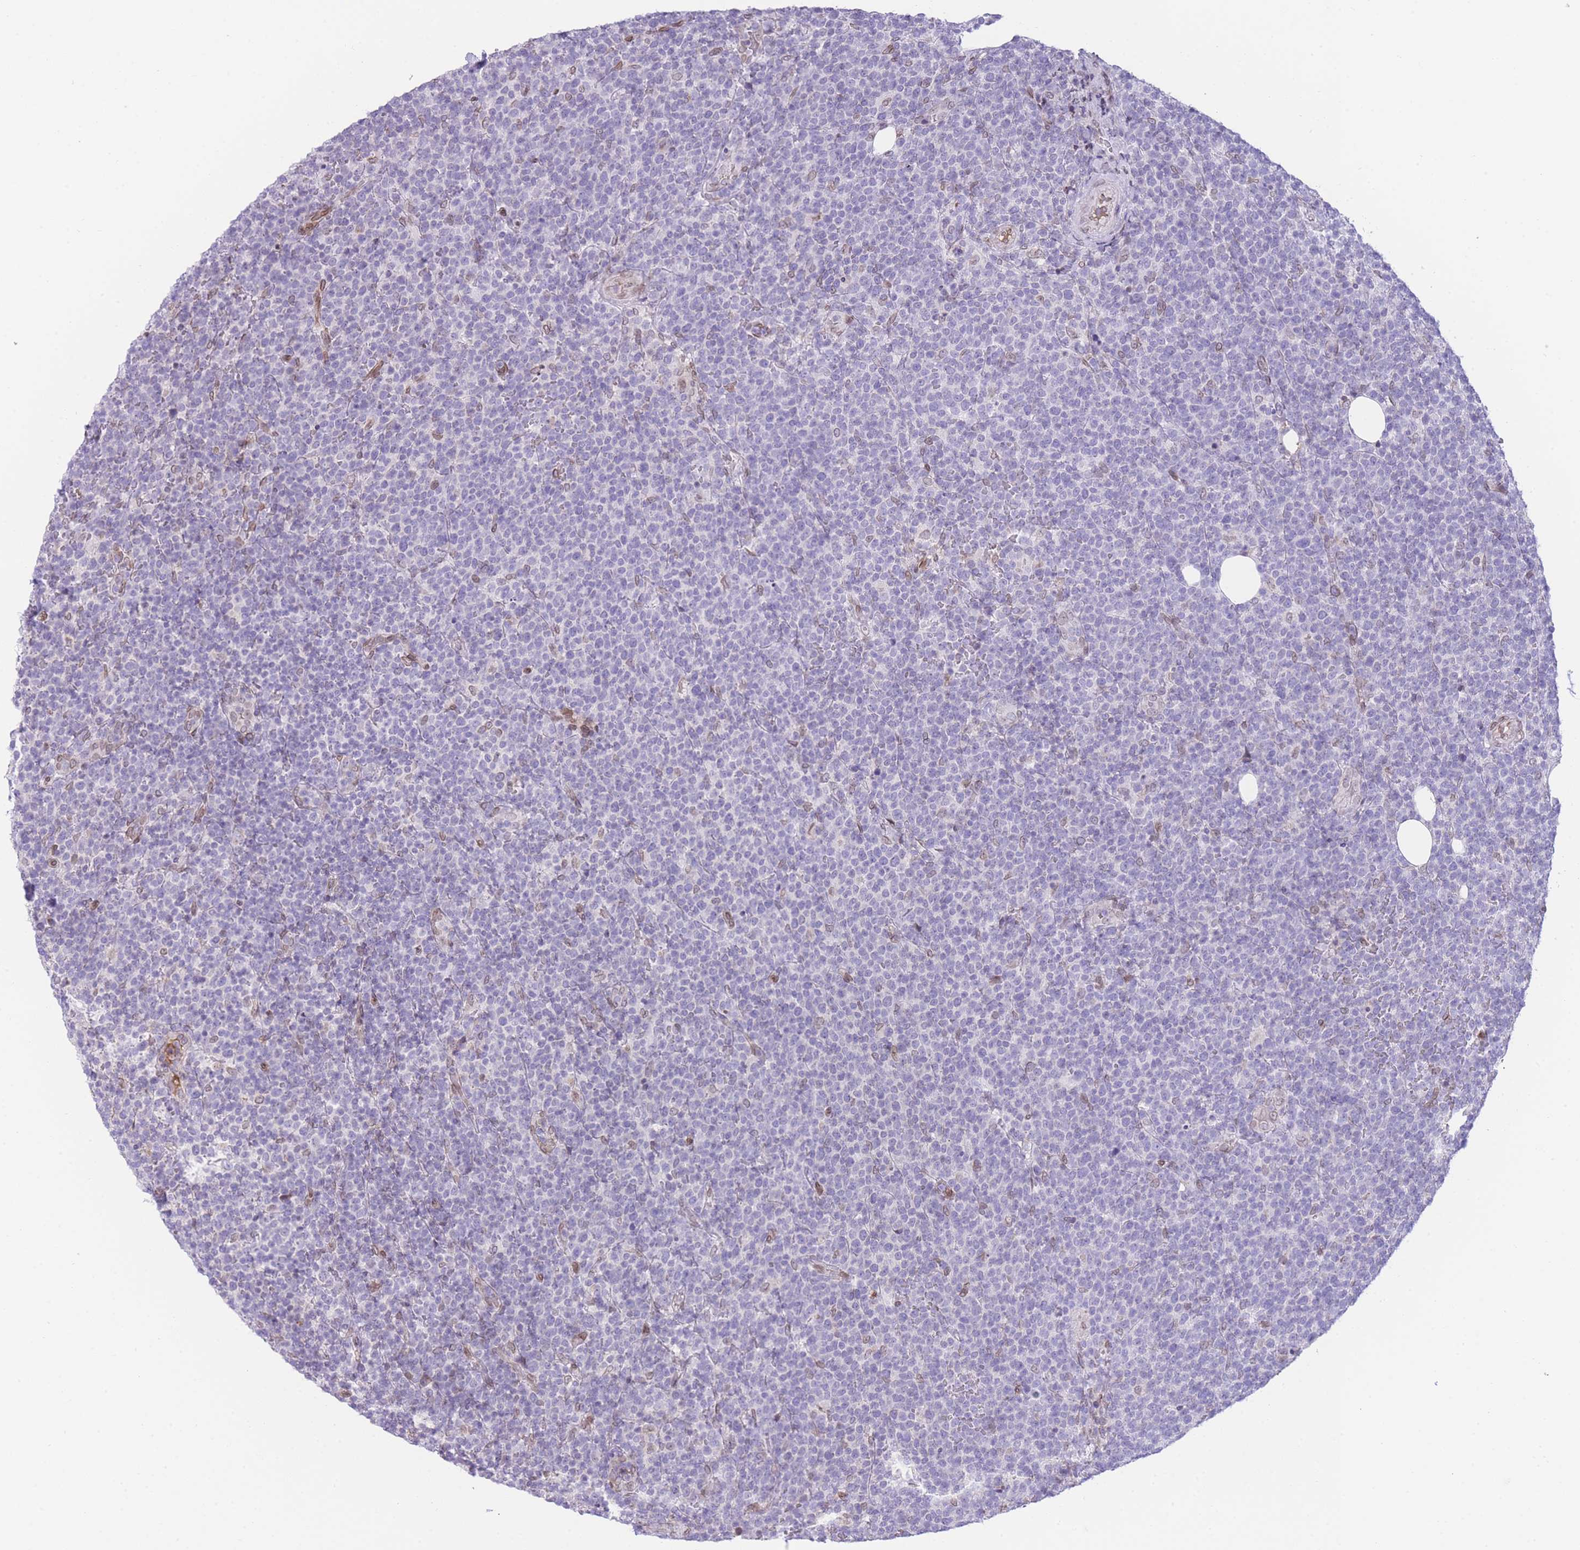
{"staining": {"intensity": "negative", "quantity": "none", "location": "none"}, "tissue": "lymphoma", "cell_type": "Tumor cells", "image_type": "cancer", "snomed": [{"axis": "morphology", "description": "Malignant lymphoma, non-Hodgkin's type, High grade"}, {"axis": "topography", "description": "Lymph node"}], "caption": "Malignant lymphoma, non-Hodgkin's type (high-grade) stained for a protein using immunohistochemistry (IHC) exhibits no positivity tumor cells.", "gene": "OR10AD1", "patient": {"sex": "male", "age": 61}}